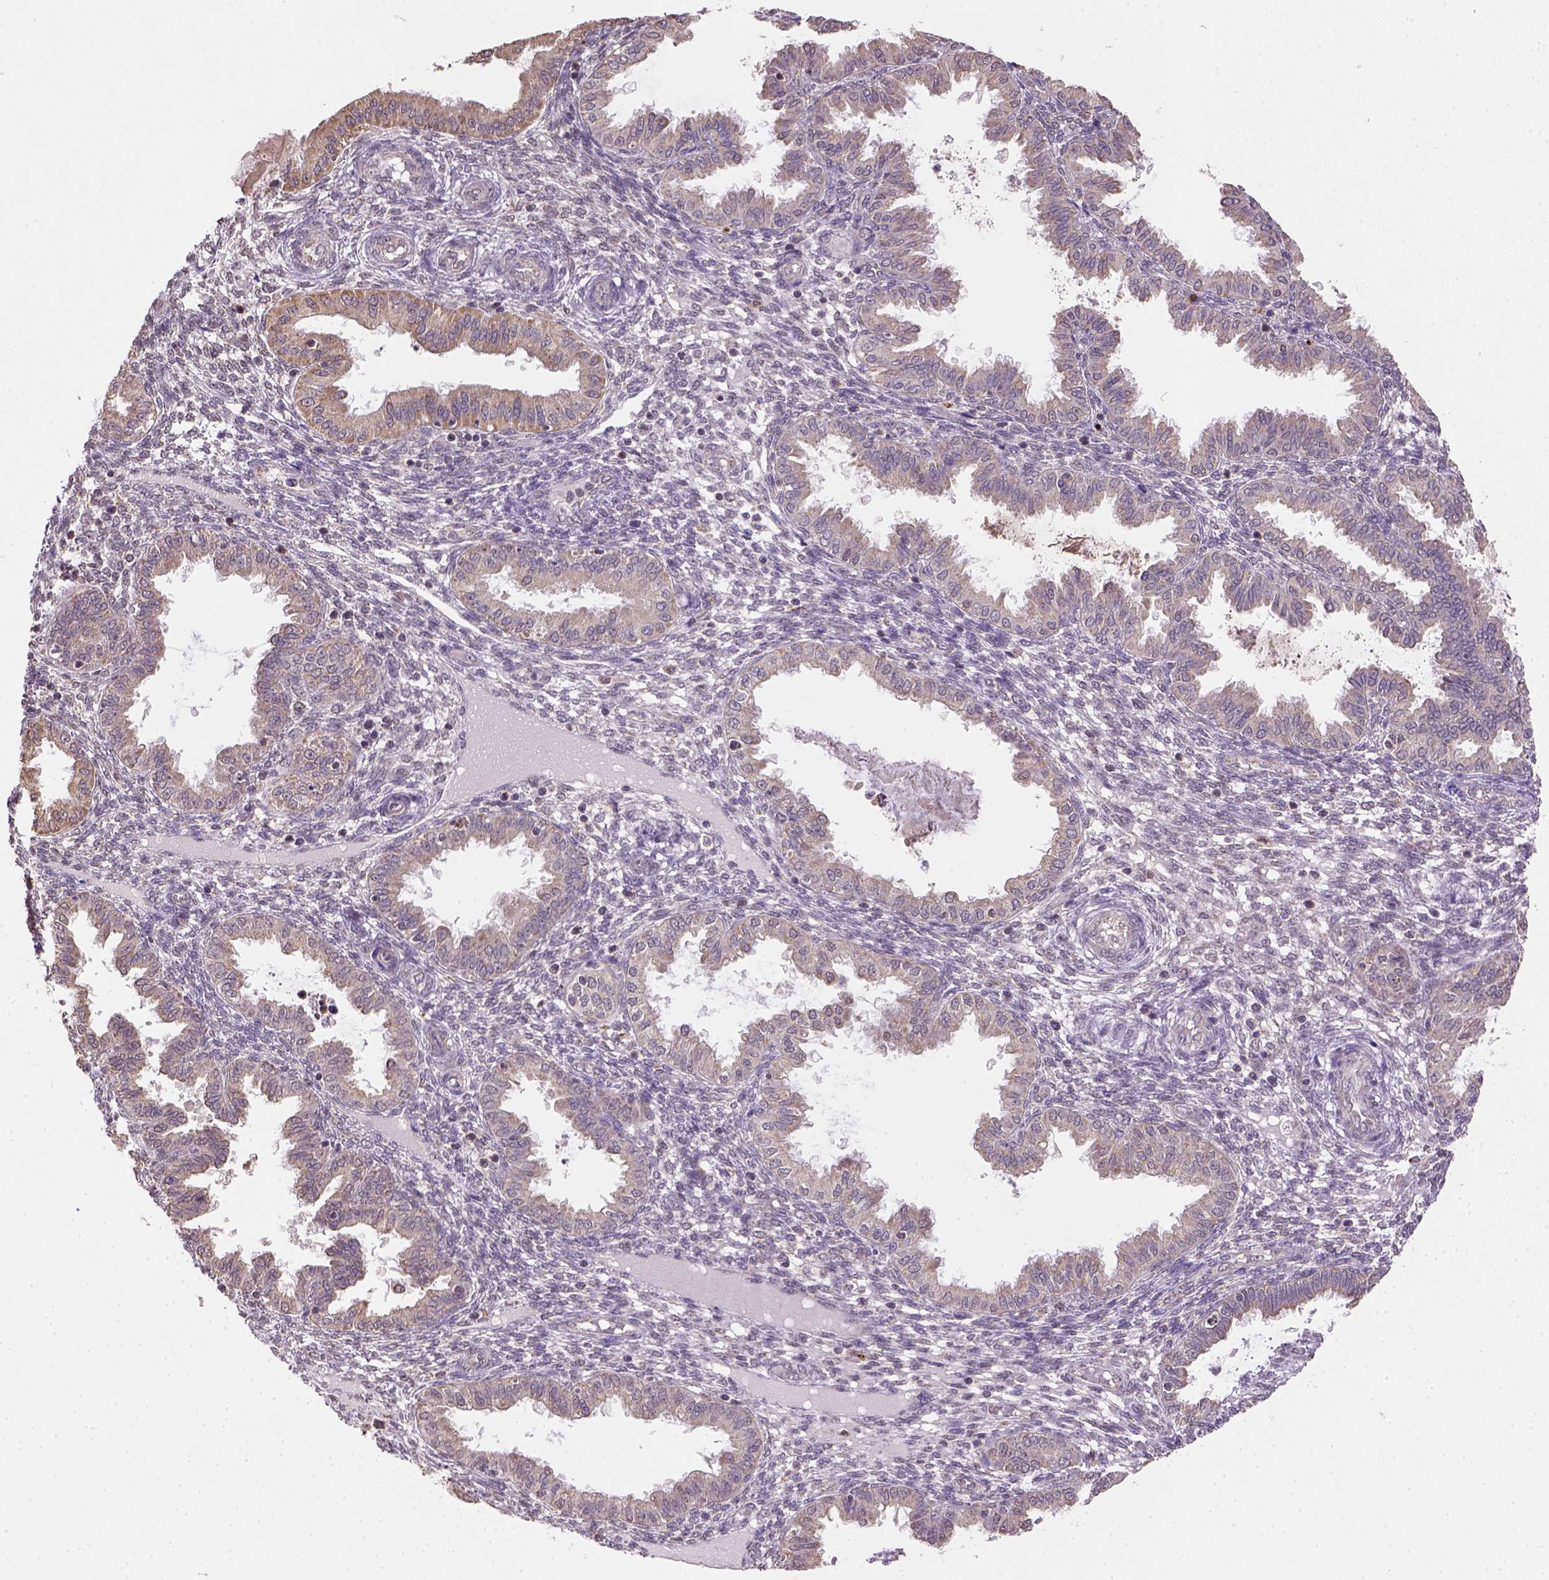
{"staining": {"intensity": "weak", "quantity": "<25%", "location": "cytoplasmic/membranous"}, "tissue": "endometrium", "cell_type": "Cells in endometrial stroma", "image_type": "normal", "snomed": [{"axis": "morphology", "description": "Normal tissue, NOS"}, {"axis": "topography", "description": "Endometrium"}], "caption": "This is an immunohistochemistry (IHC) photomicrograph of benign endometrium. There is no positivity in cells in endometrial stroma.", "gene": "NUDT10", "patient": {"sex": "female", "age": 33}}